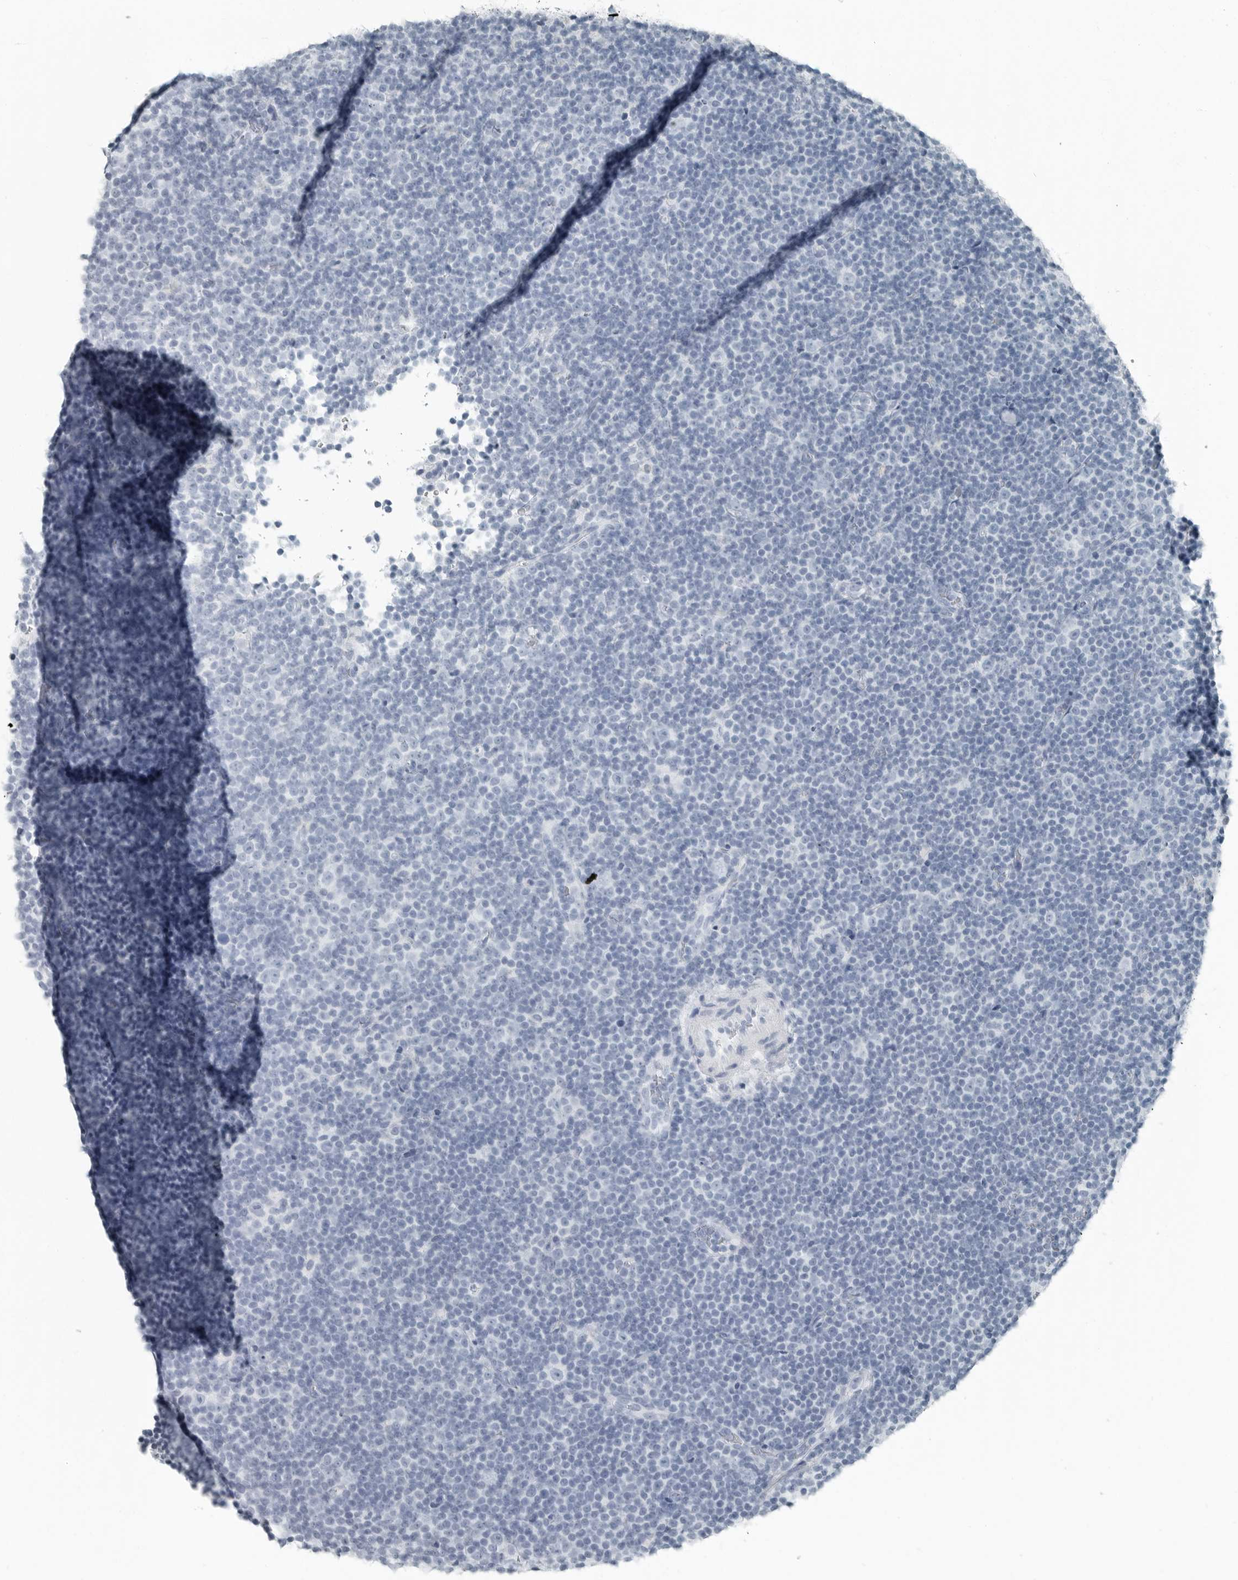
{"staining": {"intensity": "negative", "quantity": "none", "location": "none"}, "tissue": "lymphoma", "cell_type": "Tumor cells", "image_type": "cancer", "snomed": [{"axis": "morphology", "description": "Malignant lymphoma, non-Hodgkin's type, Low grade"}, {"axis": "topography", "description": "Lymph node"}], "caption": "Immunohistochemistry micrograph of low-grade malignant lymphoma, non-Hodgkin's type stained for a protein (brown), which displays no staining in tumor cells.", "gene": "FABP6", "patient": {"sex": "female", "age": 67}}